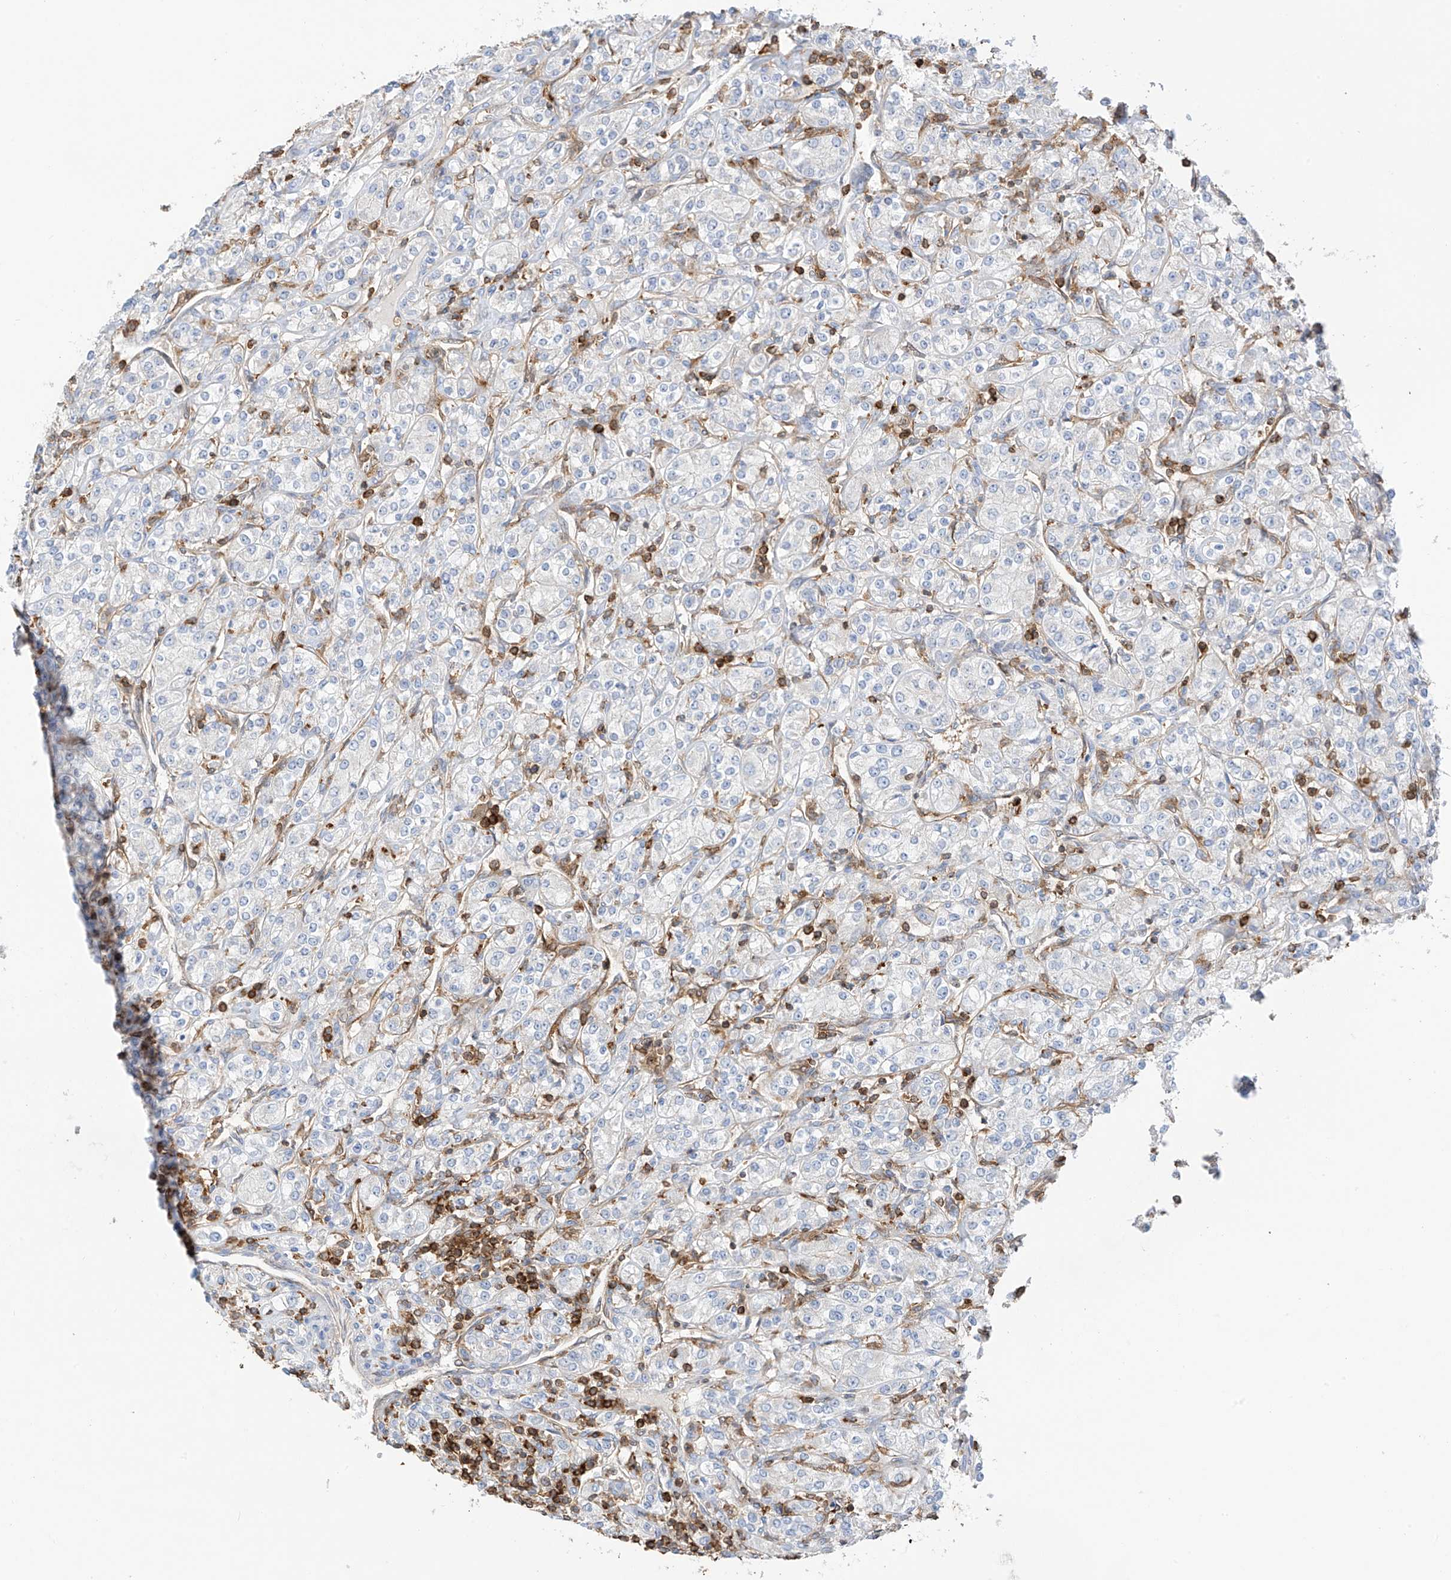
{"staining": {"intensity": "negative", "quantity": "none", "location": "none"}, "tissue": "renal cancer", "cell_type": "Tumor cells", "image_type": "cancer", "snomed": [{"axis": "morphology", "description": "Adenocarcinoma, NOS"}, {"axis": "topography", "description": "Kidney"}], "caption": "Immunohistochemical staining of human renal cancer displays no significant positivity in tumor cells. (Immunohistochemistry (ihc), brightfield microscopy, high magnification).", "gene": "ARHGAP25", "patient": {"sex": "male", "age": 77}}